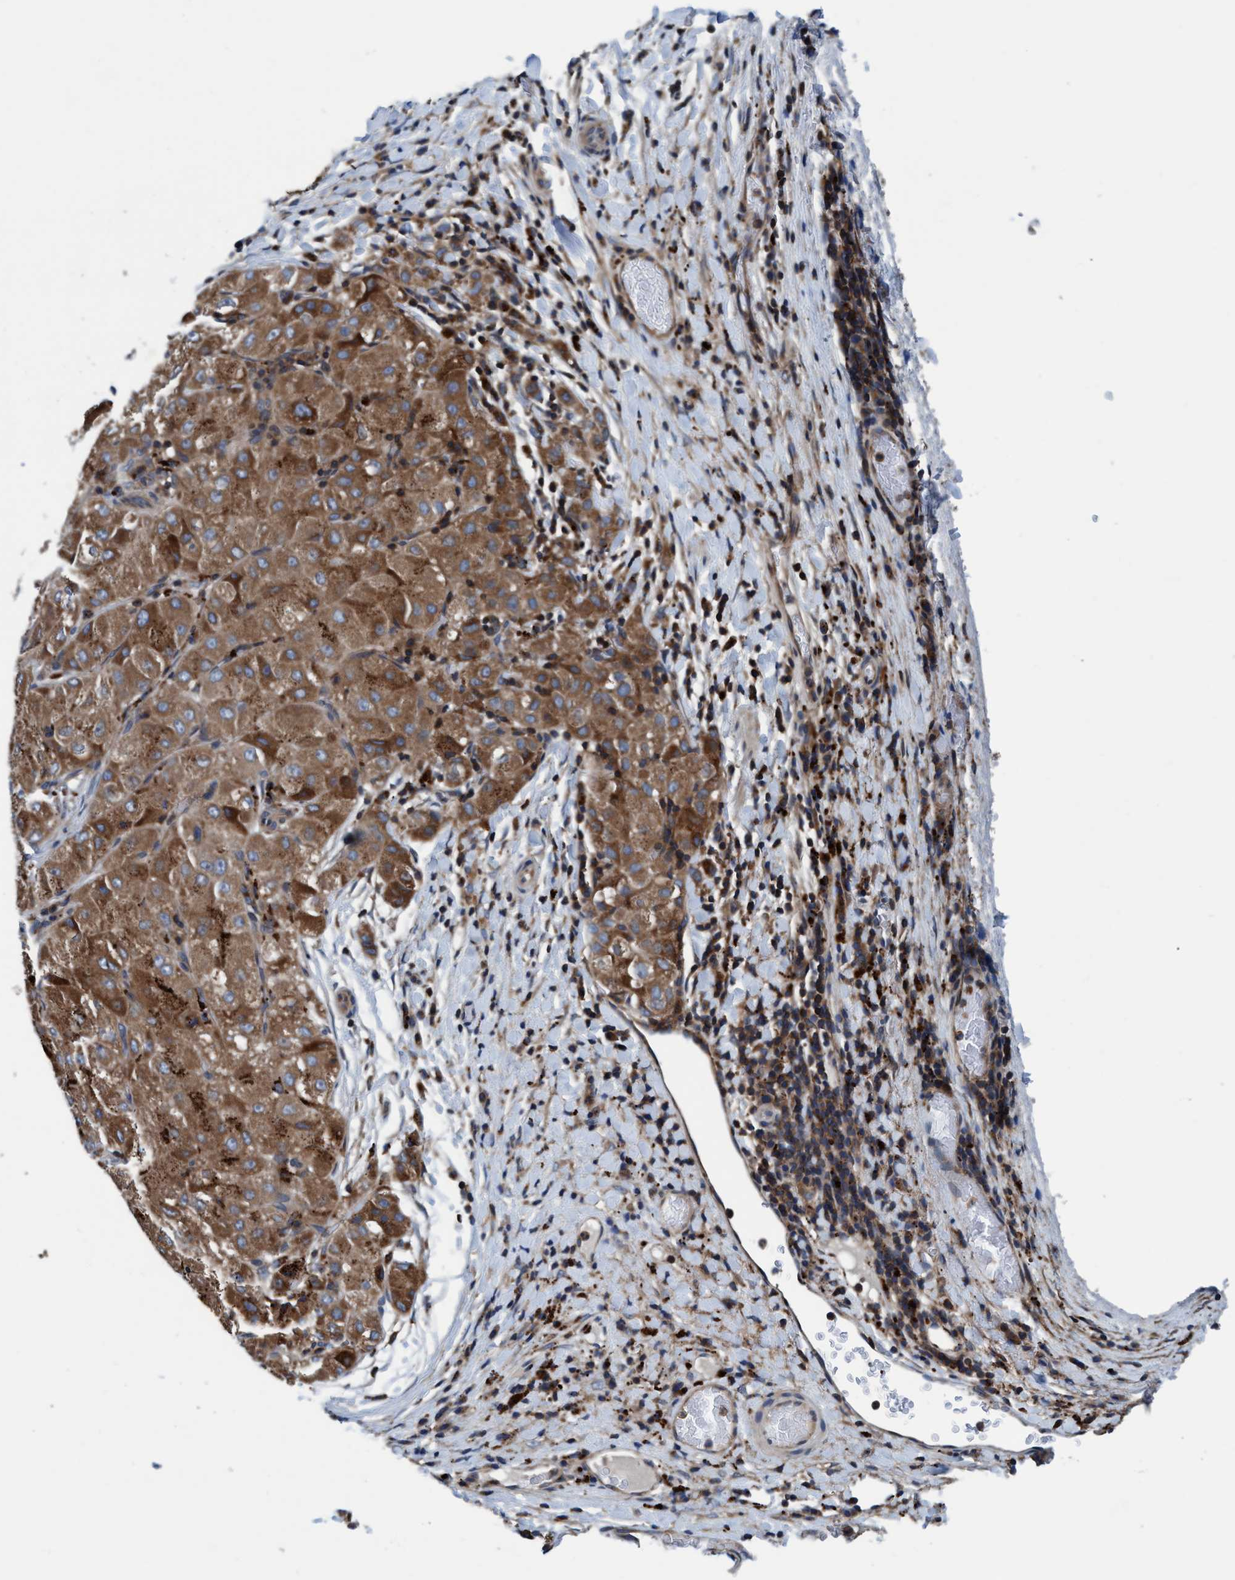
{"staining": {"intensity": "moderate", "quantity": ">75%", "location": "cytoplasmic/membranous"}, "tissue": "liver cancer", "cell_type": "Tumor cells", "image_type": "cancer", "snomed": [{"axis": "morphology", "description": "Carcinoma, Hepatocellular, NOS"}, {"axis": "topography", "description": "Liver"}], "caption": "Liver hepatocellular carcinoma stained for a protein displays moderate cytoplasmic/membranous positivity in tumor cells. Ihc stains the protein in brown and the nuclei are stained blue.", "gene": "ENDOG", "patient": {"sex": "male", "age": 80}}